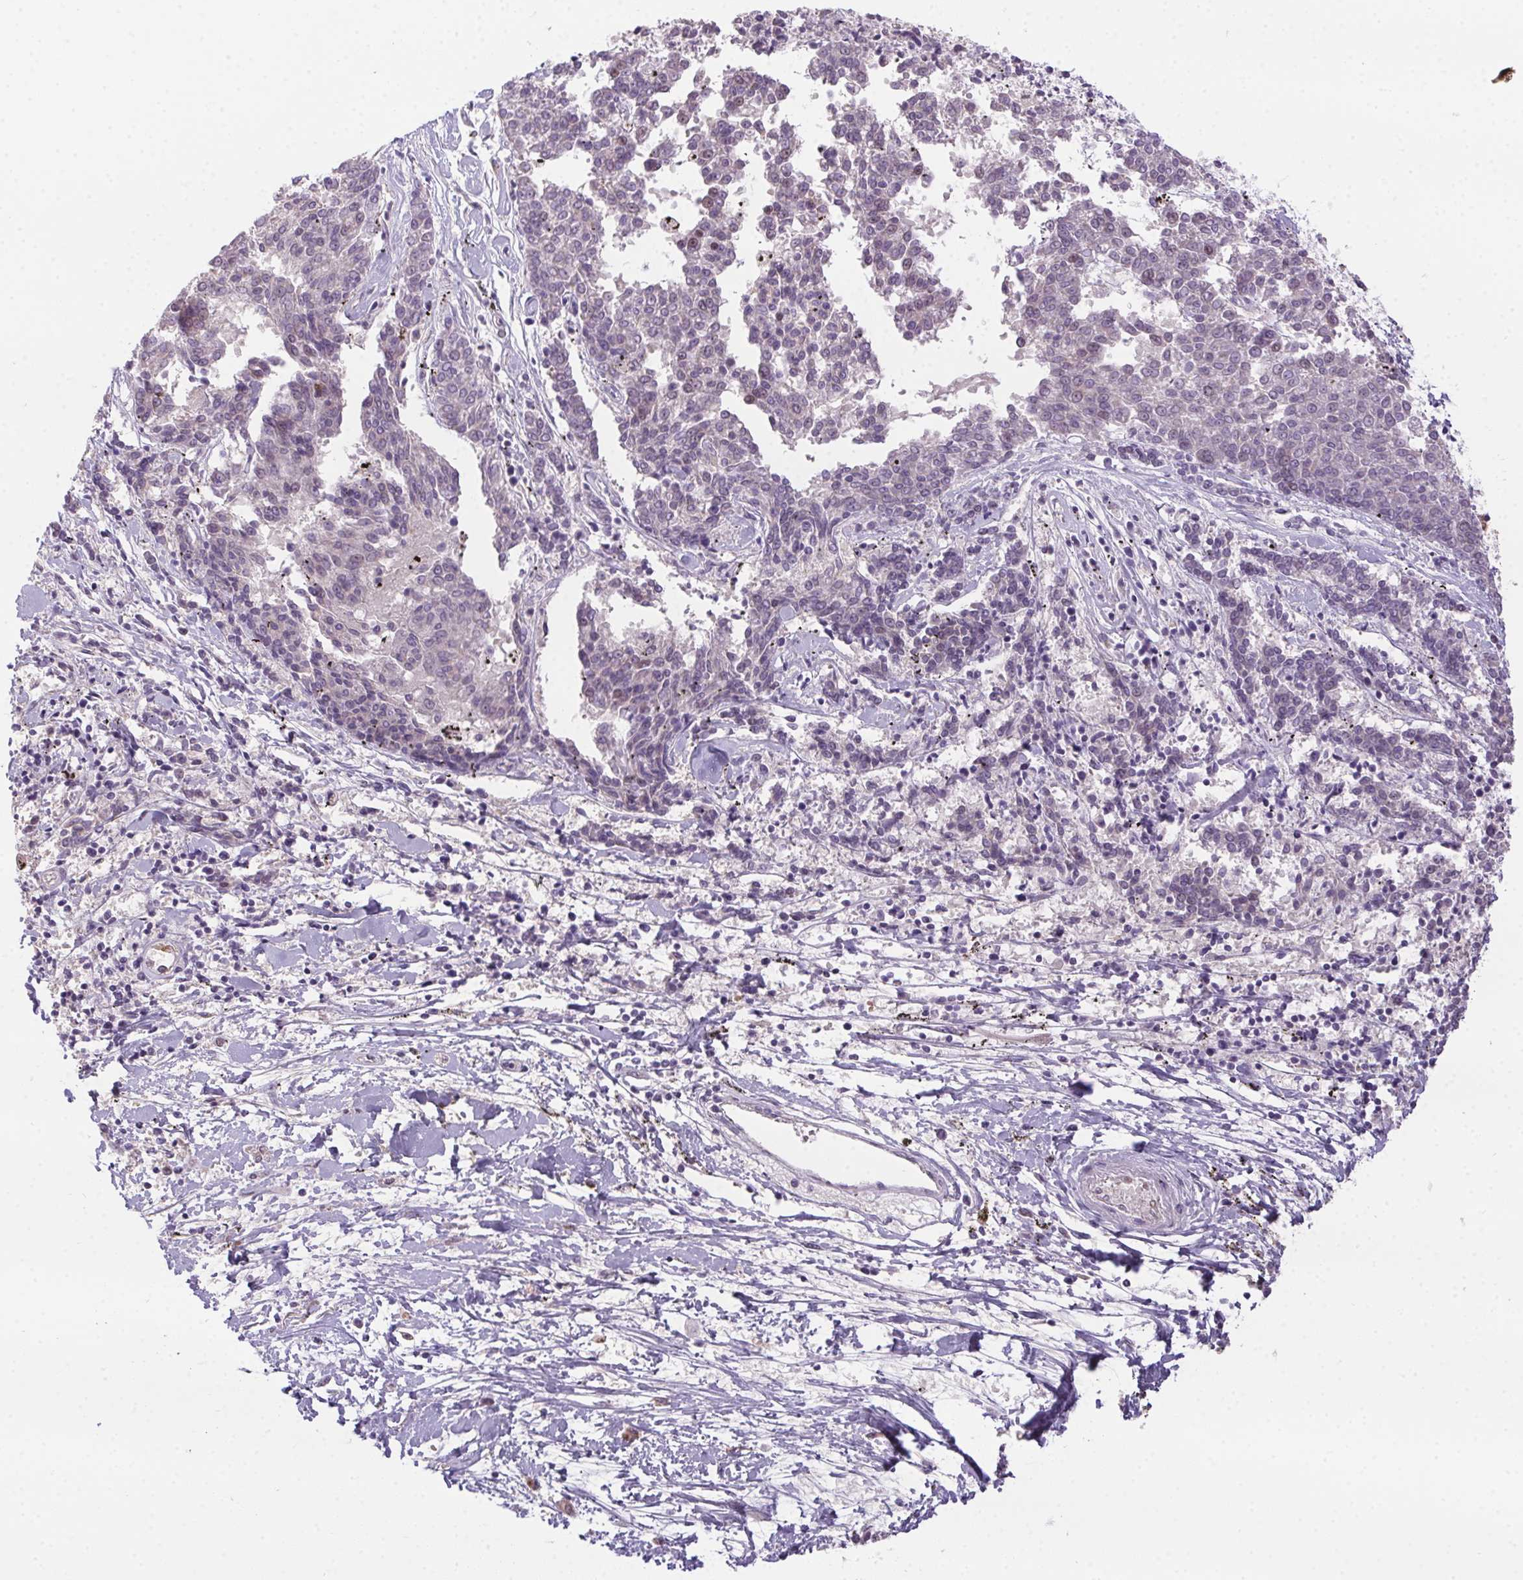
{"staining": {"intensity": "negative", "quantity": "none", "location": "none"}, "tissue": "melanoma", "cell_type": "Tumor cells", "image_type": "cancer", "snomed": [{"axis": "morphology", "description": "Malignant melanoma, NOS"}, {"axis": "topography", "description": "Skin"}], "caption": "Immunohistochemical staining of human melanoma exhibits no significant staining in tumor cells. The staining was performed using DAB (3,3'-diaminobenzidine) to visualize the protein expression in brown, while the nuclei were stained in blue with hematoxylin (Magnification: 20x).", "gene": "SP9", "patient": {"sex": "female", "age": 72}}